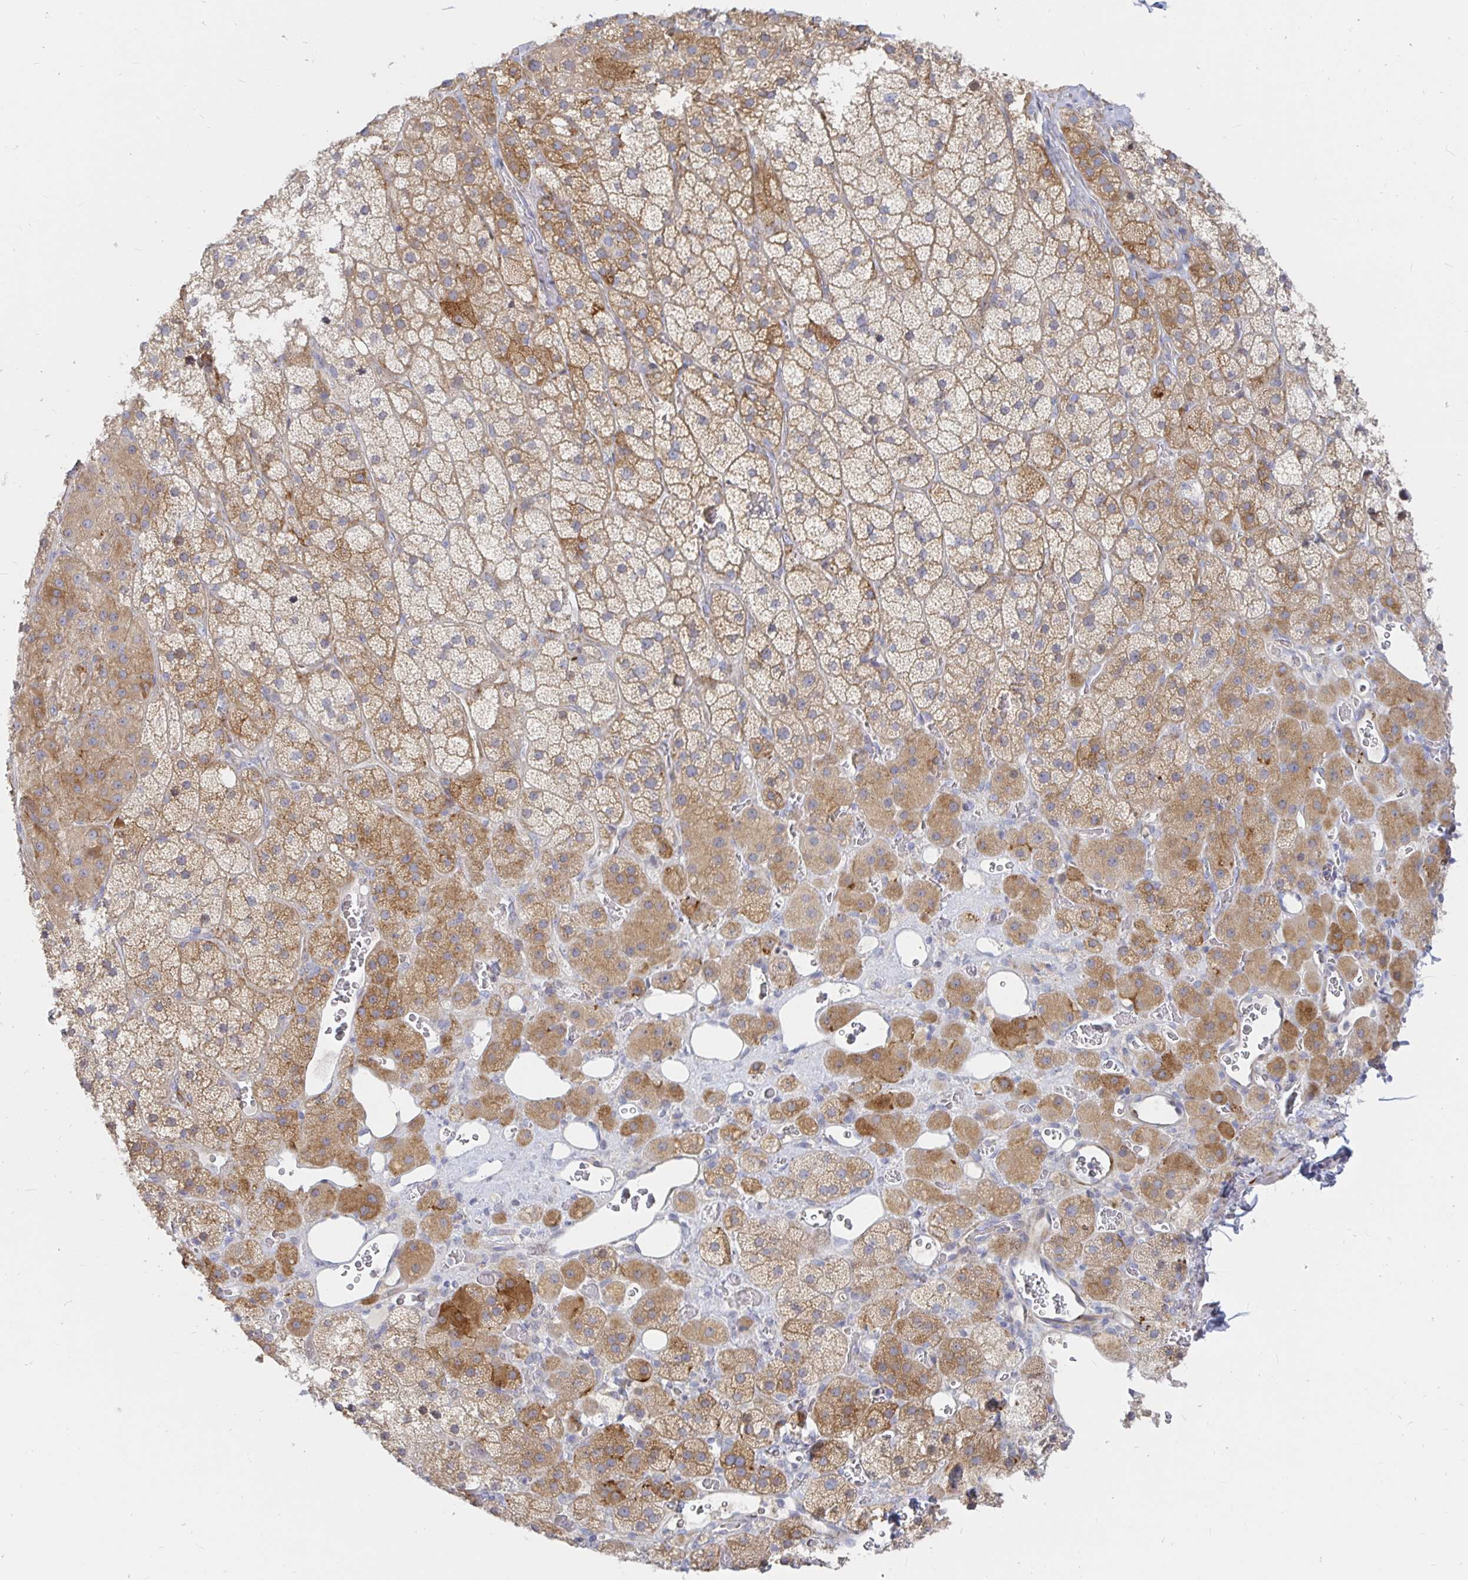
{"staining": {"intensity": "moderate", "quantity": ">75%", "location": "cytoplasmic/membranous"}, "tissue": "adrenal gland", "cell_type": "Glandular cells", "image_type": "normal", "snomed": [{"axis": "morphology", "description": "Normal tissue, NOS"}, {"axis": "topography", "description": "Adrenal gland"}], "caption": "Immunohistochemical staining of normal adrenal gland demonstrates >75% levels of moderate cytoplasmic/membranous protein positivity in approximately >75% of glandular cells. The staining was performed using DAB (3,3'-diaminobenzidine) to visualize the protein expression in brown, while the nuclei were stained in blue with hematoxylin (Magnification: 20x).", "gene": "KCTD19", "patient": {"sex": "male", "age": 57}}